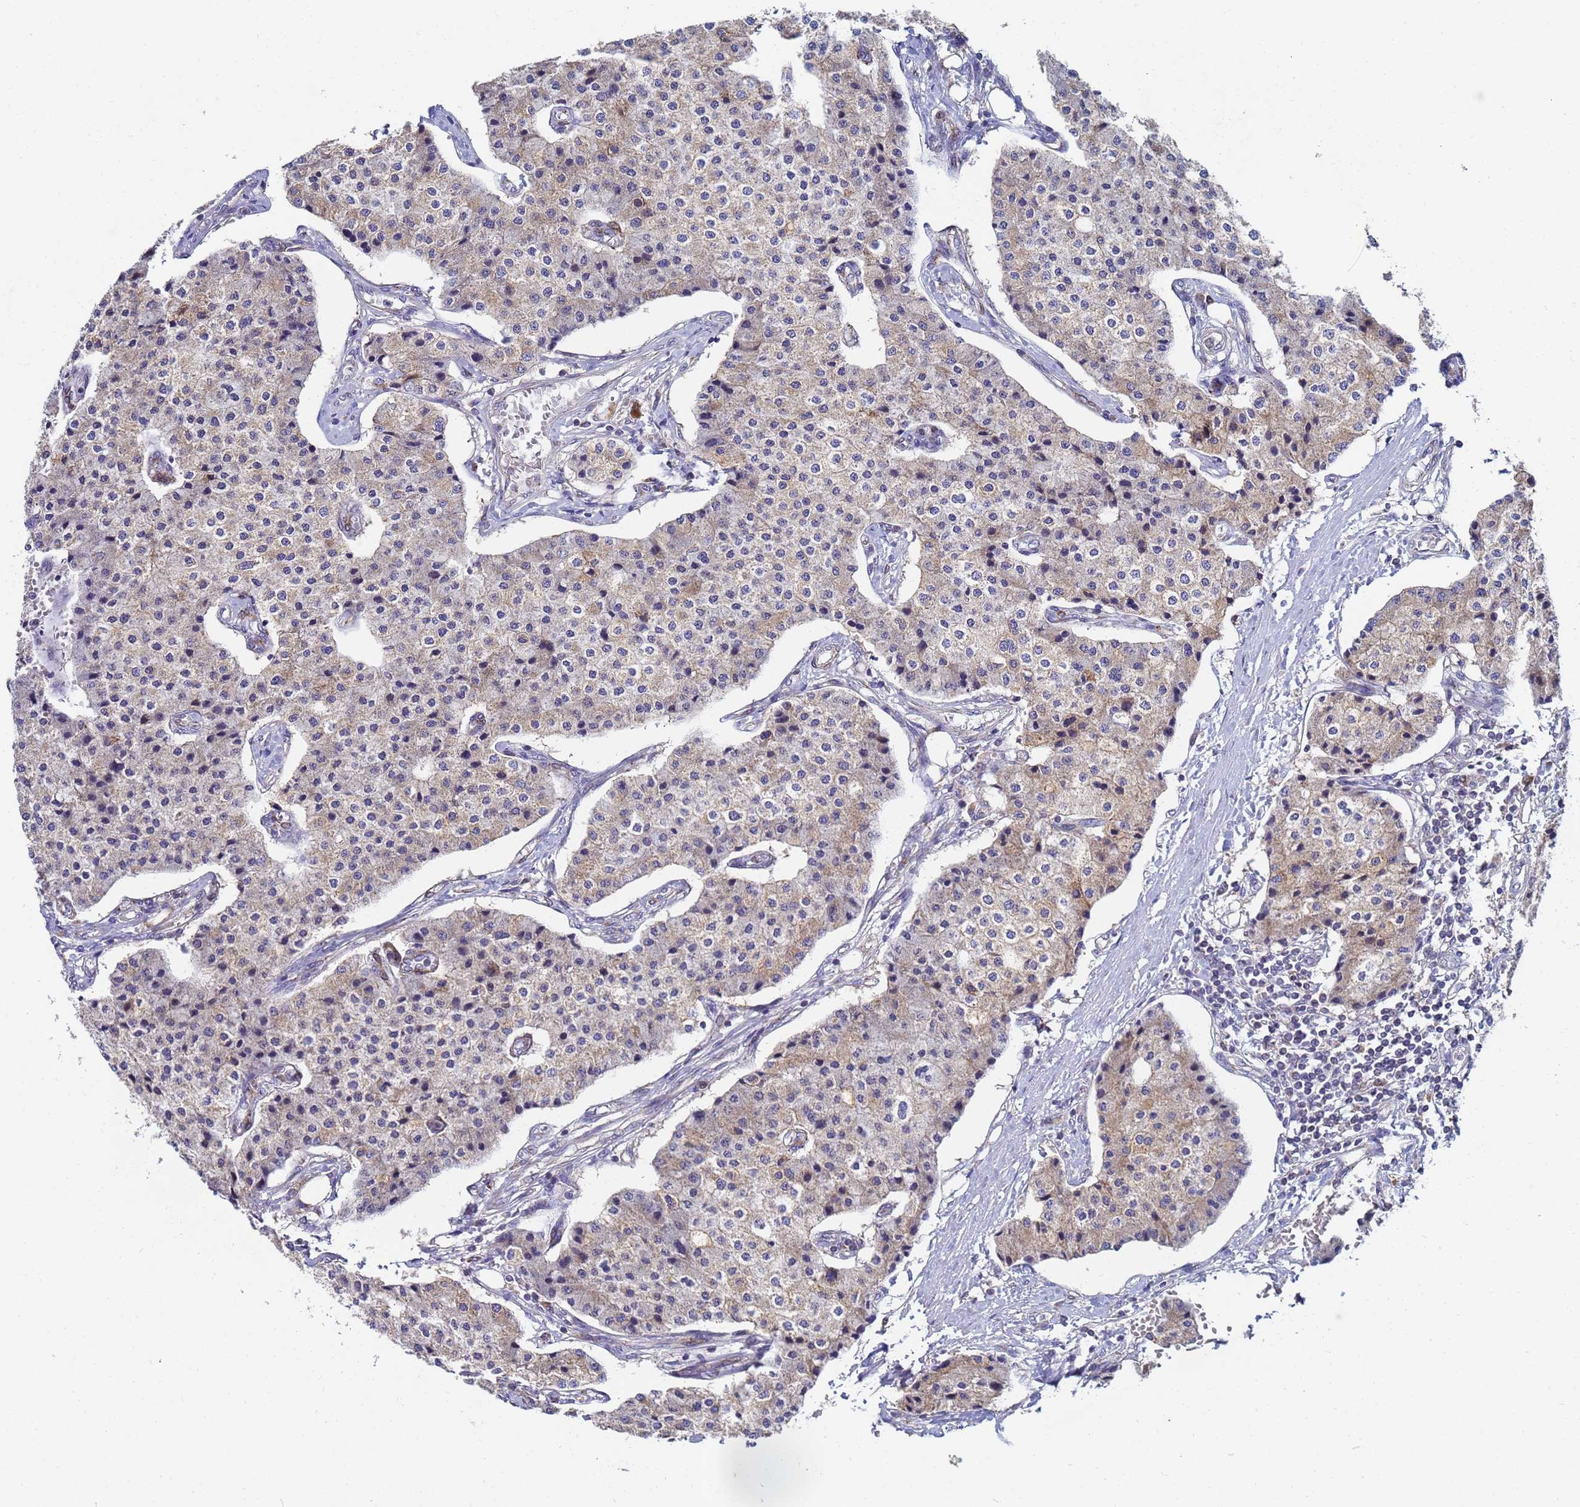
{"staining": {"intensity": "weak", "quantity": "<25%", "location": "cytoplasmic/membranous"}, "tissue": "carcinoid", "cell_type": "Tumor cells", "image_type": "cancer", "snomed": [{"axis": "morphology", "description": "Carcinoid, malignant, NOS"}, {"axis": "topography", "description": "Colon"}], "caption": "Image shows no protein staining in tumor cells of malignant carcinoid tissue. The staining was performed using DAB to visualize the protein expression in brown, while the nuclei were stained in blue with hematoxylin (Magnification: 20x).", "gene": "C5orf34", "patient": {"sex": "female", "age": 52}}